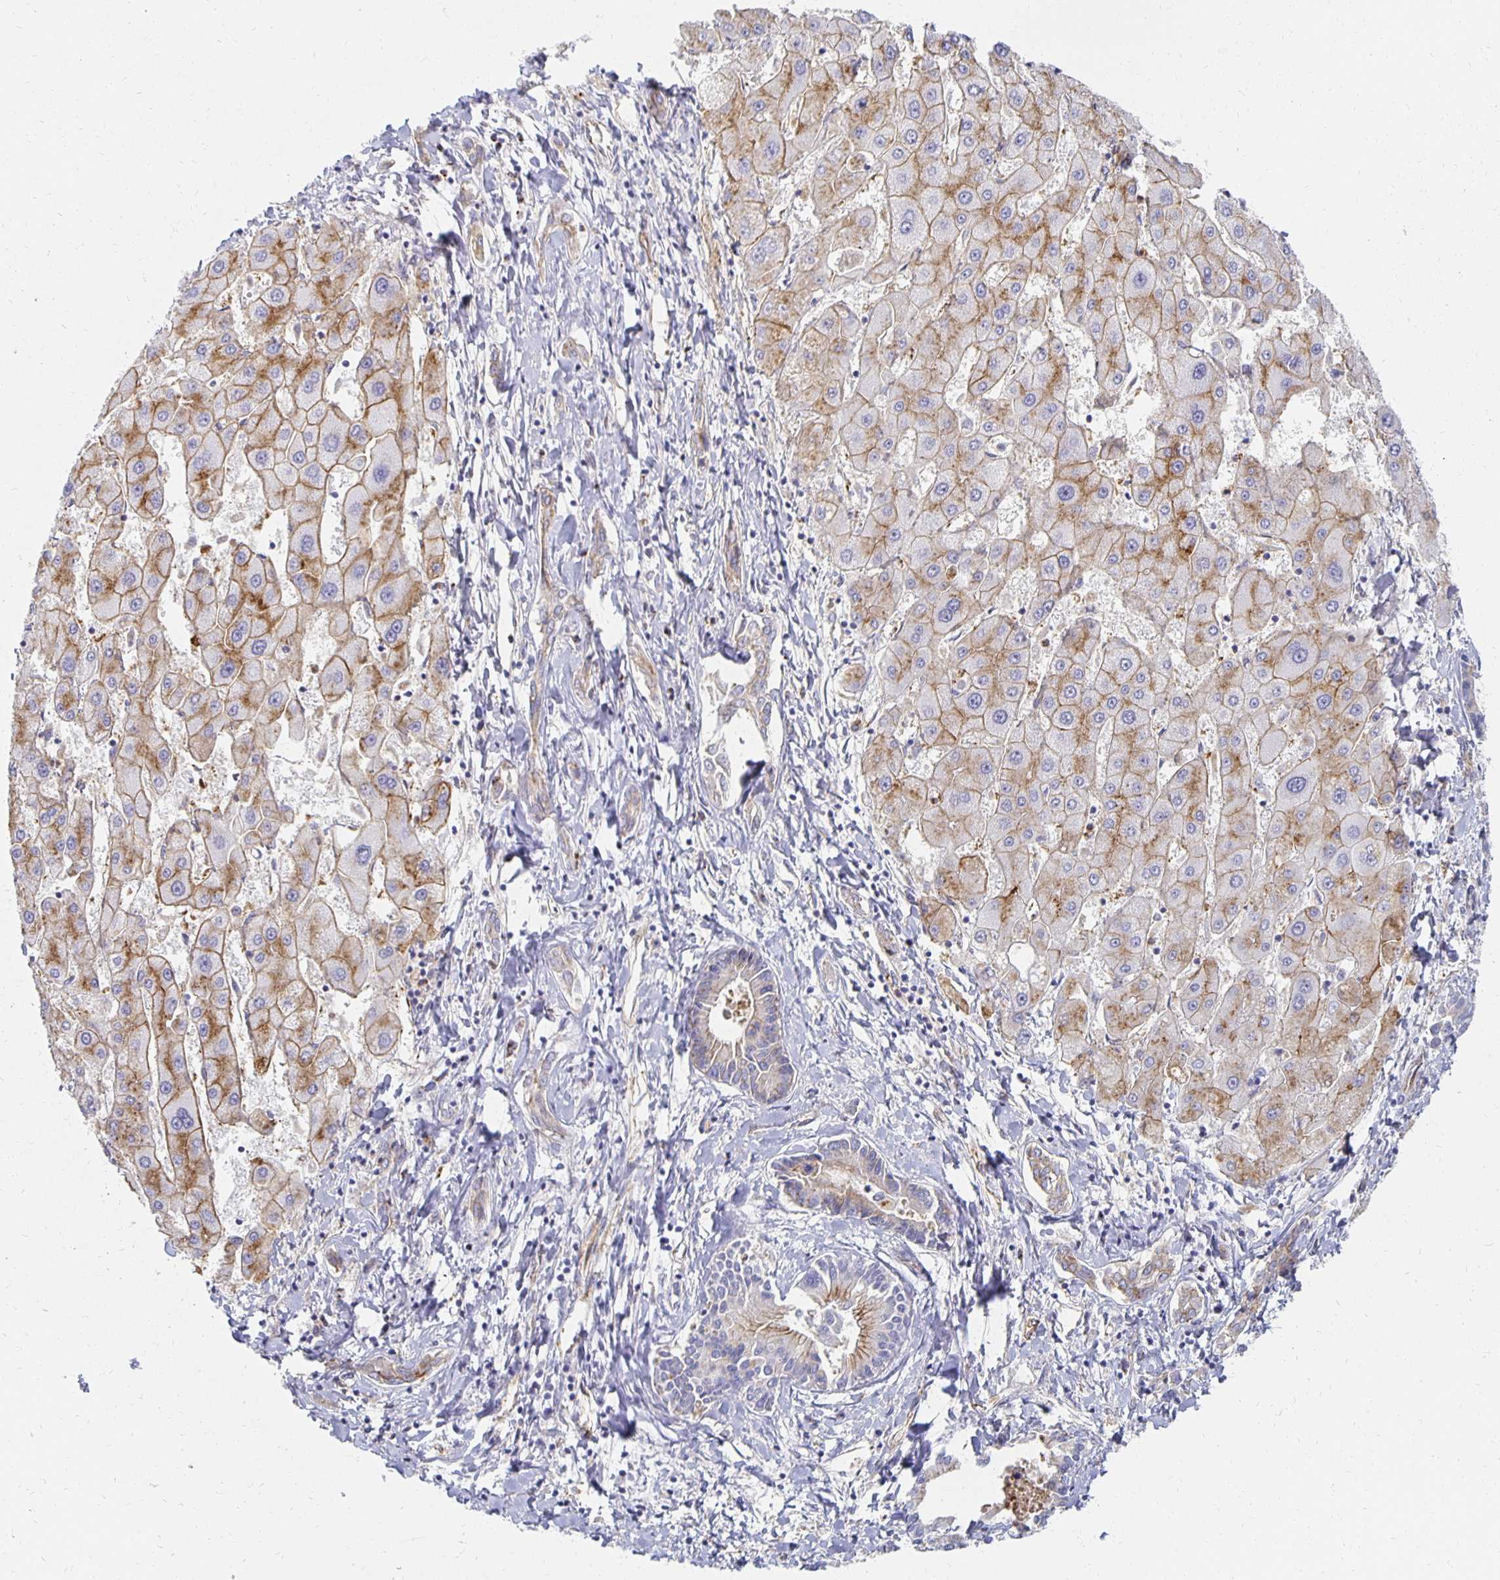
{"staining": {"intensity": "moderate", "quantity": "<25%", "location": "cytoplasmic/membranous"}, "tissue": "liver cancer", "cell_type": "Tumor cells", "image_type": "cancer", "snomed": [{"axis": "morphology", "description": "Cholangiocarcinoma"}, {"axis": "topography", "description": "Liver"}], "caption": "Cholangiocarcinoma (liver) stained with immunohistochemistry displays moderate cytoplasmic/membranous staining in approximately <25% of tumor cells. The staining was performed using DAB to visualize the protein expression in brown, while the nuclei were stained in blue with hematoxylin (Magnification: 20x).", "gene": "TAAR1", "patient": {"sex": "male", "age": 66}}